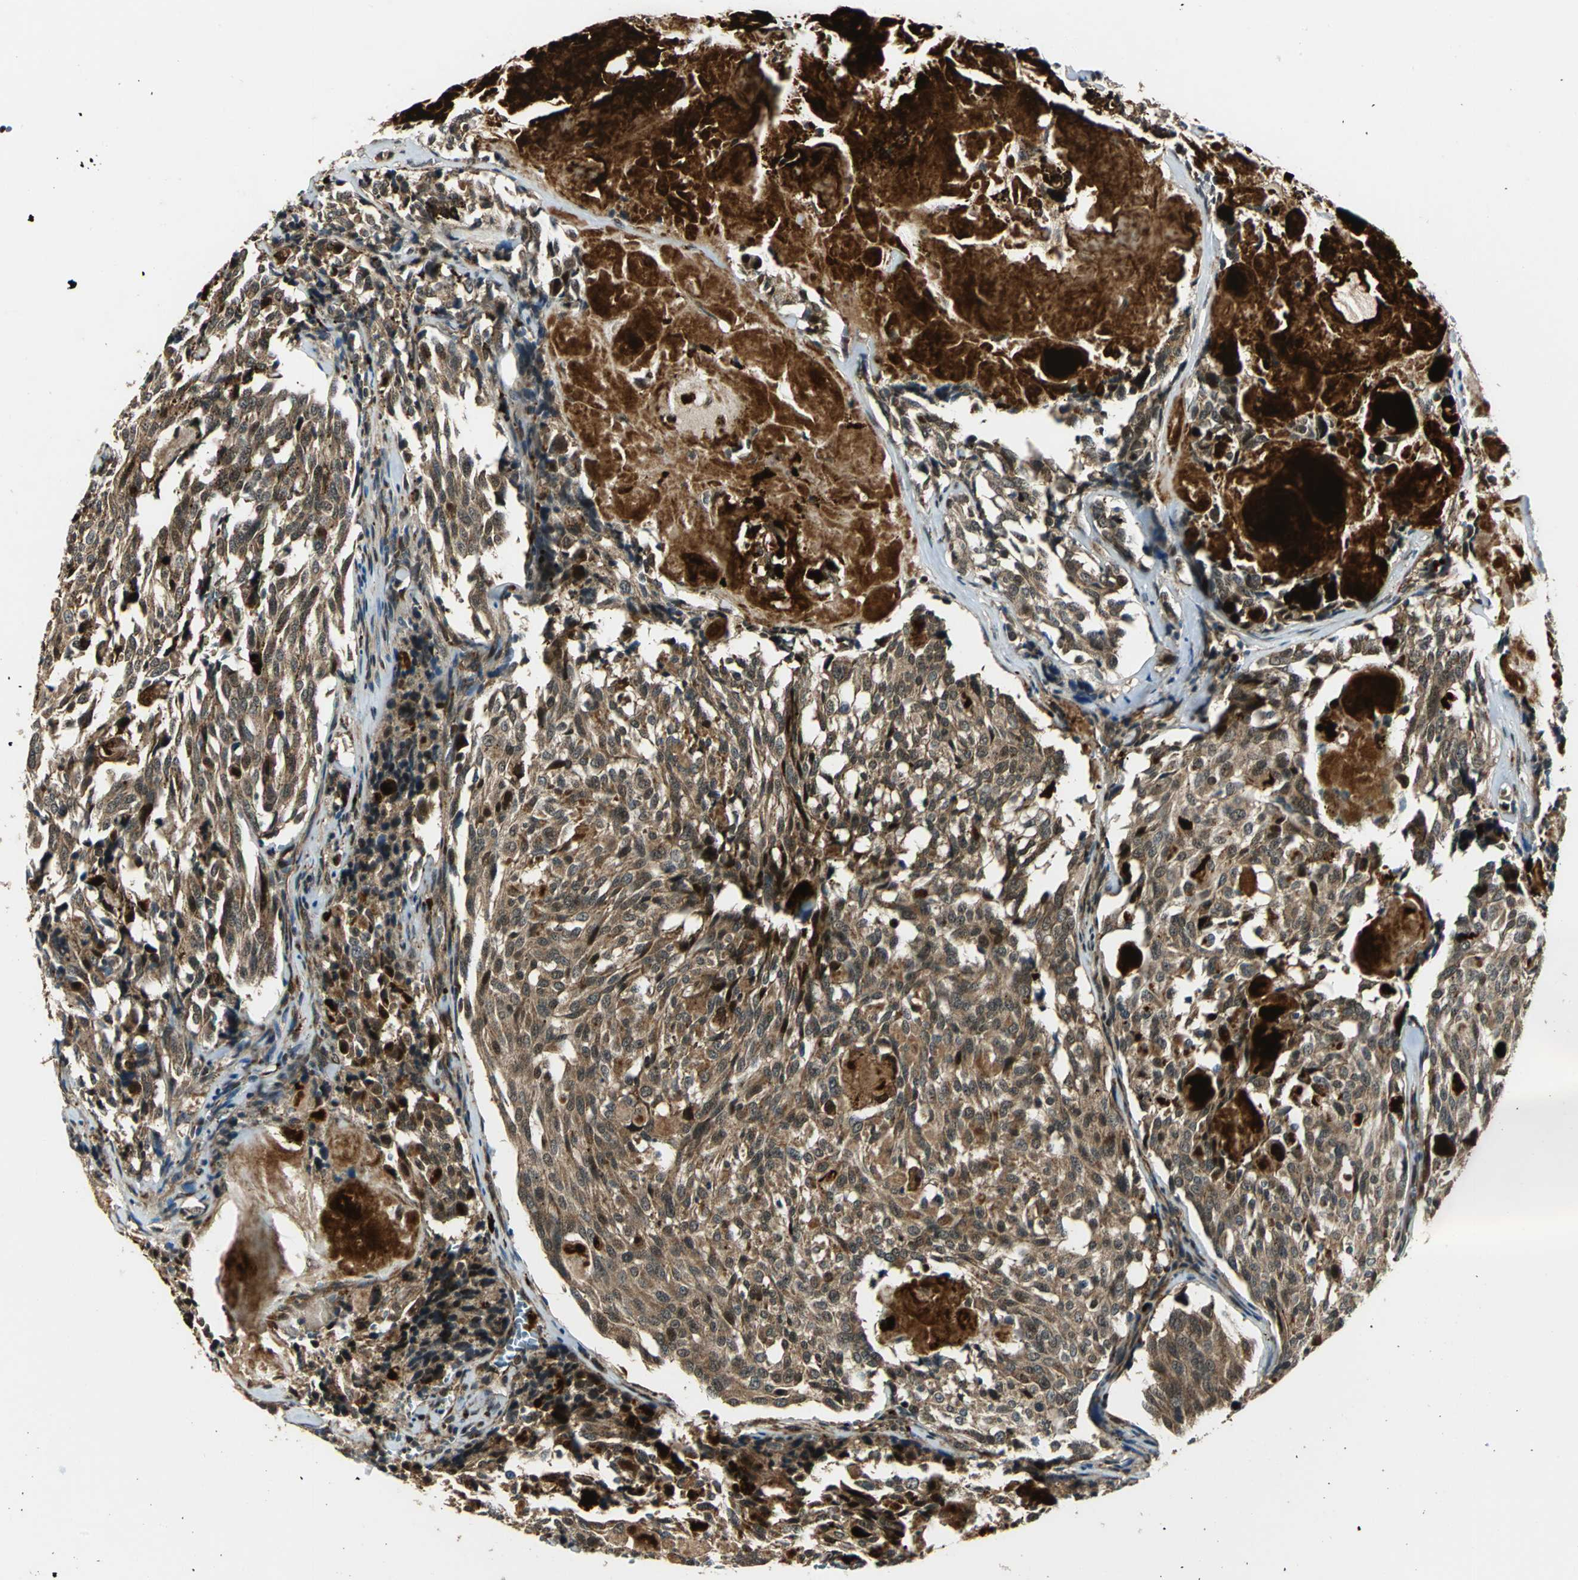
{"staining": {"intensity": "moderate", "quantity": ">75%", "location": "cytoplasmic/membranous,nuclear"}, "tissue": "thyroid cancer", "cell_type": "Tumor cells", "image_type": "cancer", "snomed": [{"axis": "morphology", "description": "Carcinoma, NOS"}, {"axis": "morphology", "description": "Carcinoid, malignant, NOS"}, {"axis": "topography", "description": "Thyroid gland"}], "caption": "Brown immunohistochemical staining in malignant carcinoid (thyroid) displays moderate cytoplasmic/membranous and nuclear staining in about >75% of tumor cells.", "gene": "PPP1R13L", "patient": {"sex": "male", "age": 33}}